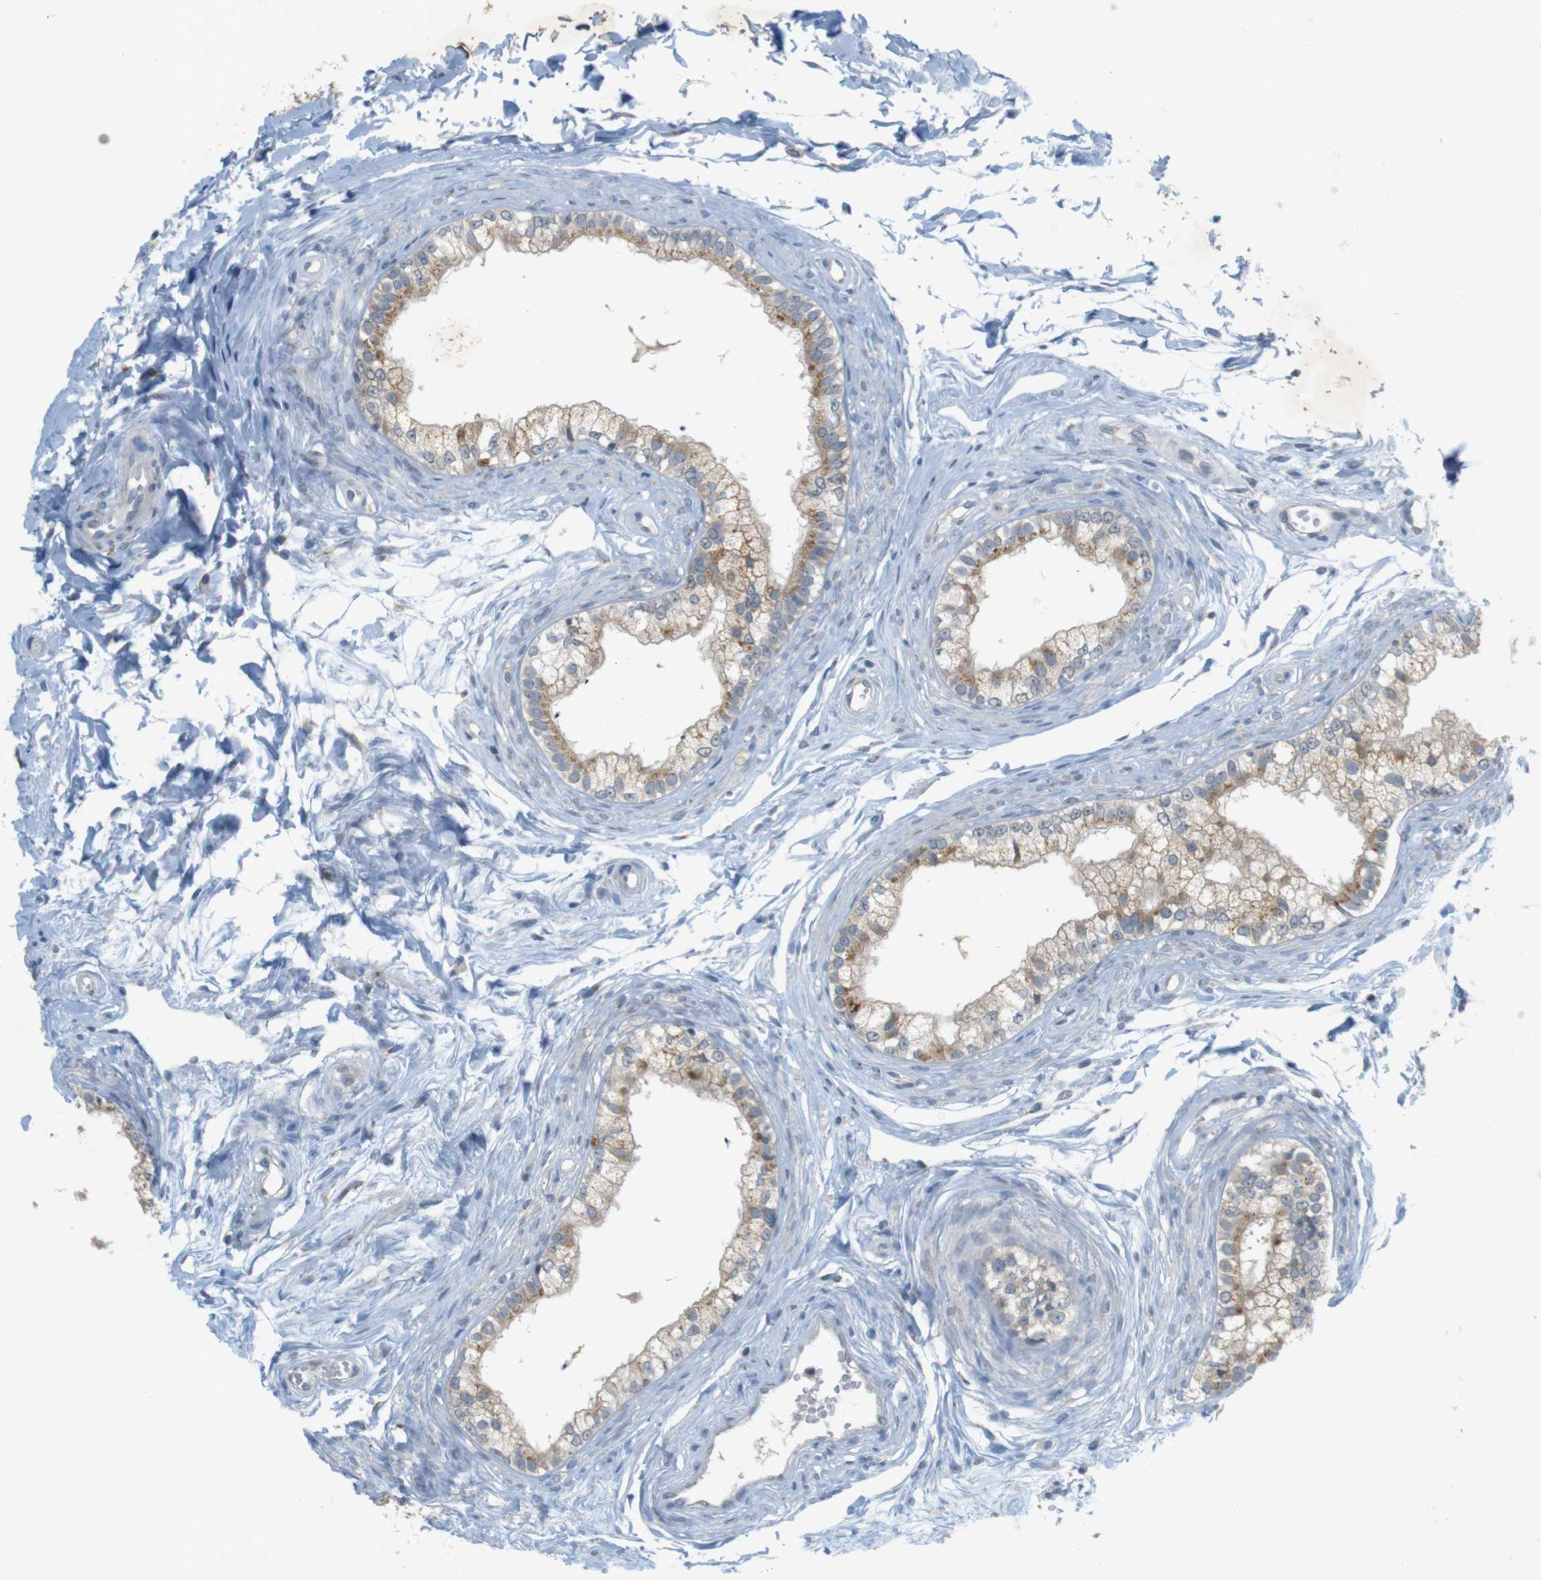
{"staining": {"intensity": "moderate", "quantity": ">75%", "location": "cytoplasmic/membranous"}, "tissue": "epididymis", "cell_type": "Glandular cells", "image_type": "normal", "snomed": [{"axis": "morphology", "description": "Normal tissue, NOS"}, {"axis": "topography", "description": "Epididymis"}], "caption": "The image shows immunohistochemical staining of normal epididymis. There is moderate cytoplasmic/membranous staining is identified in about >75% of glandular cells.", "gene": "YIPF3", "patient": {"sex": "male", "age": 56}}